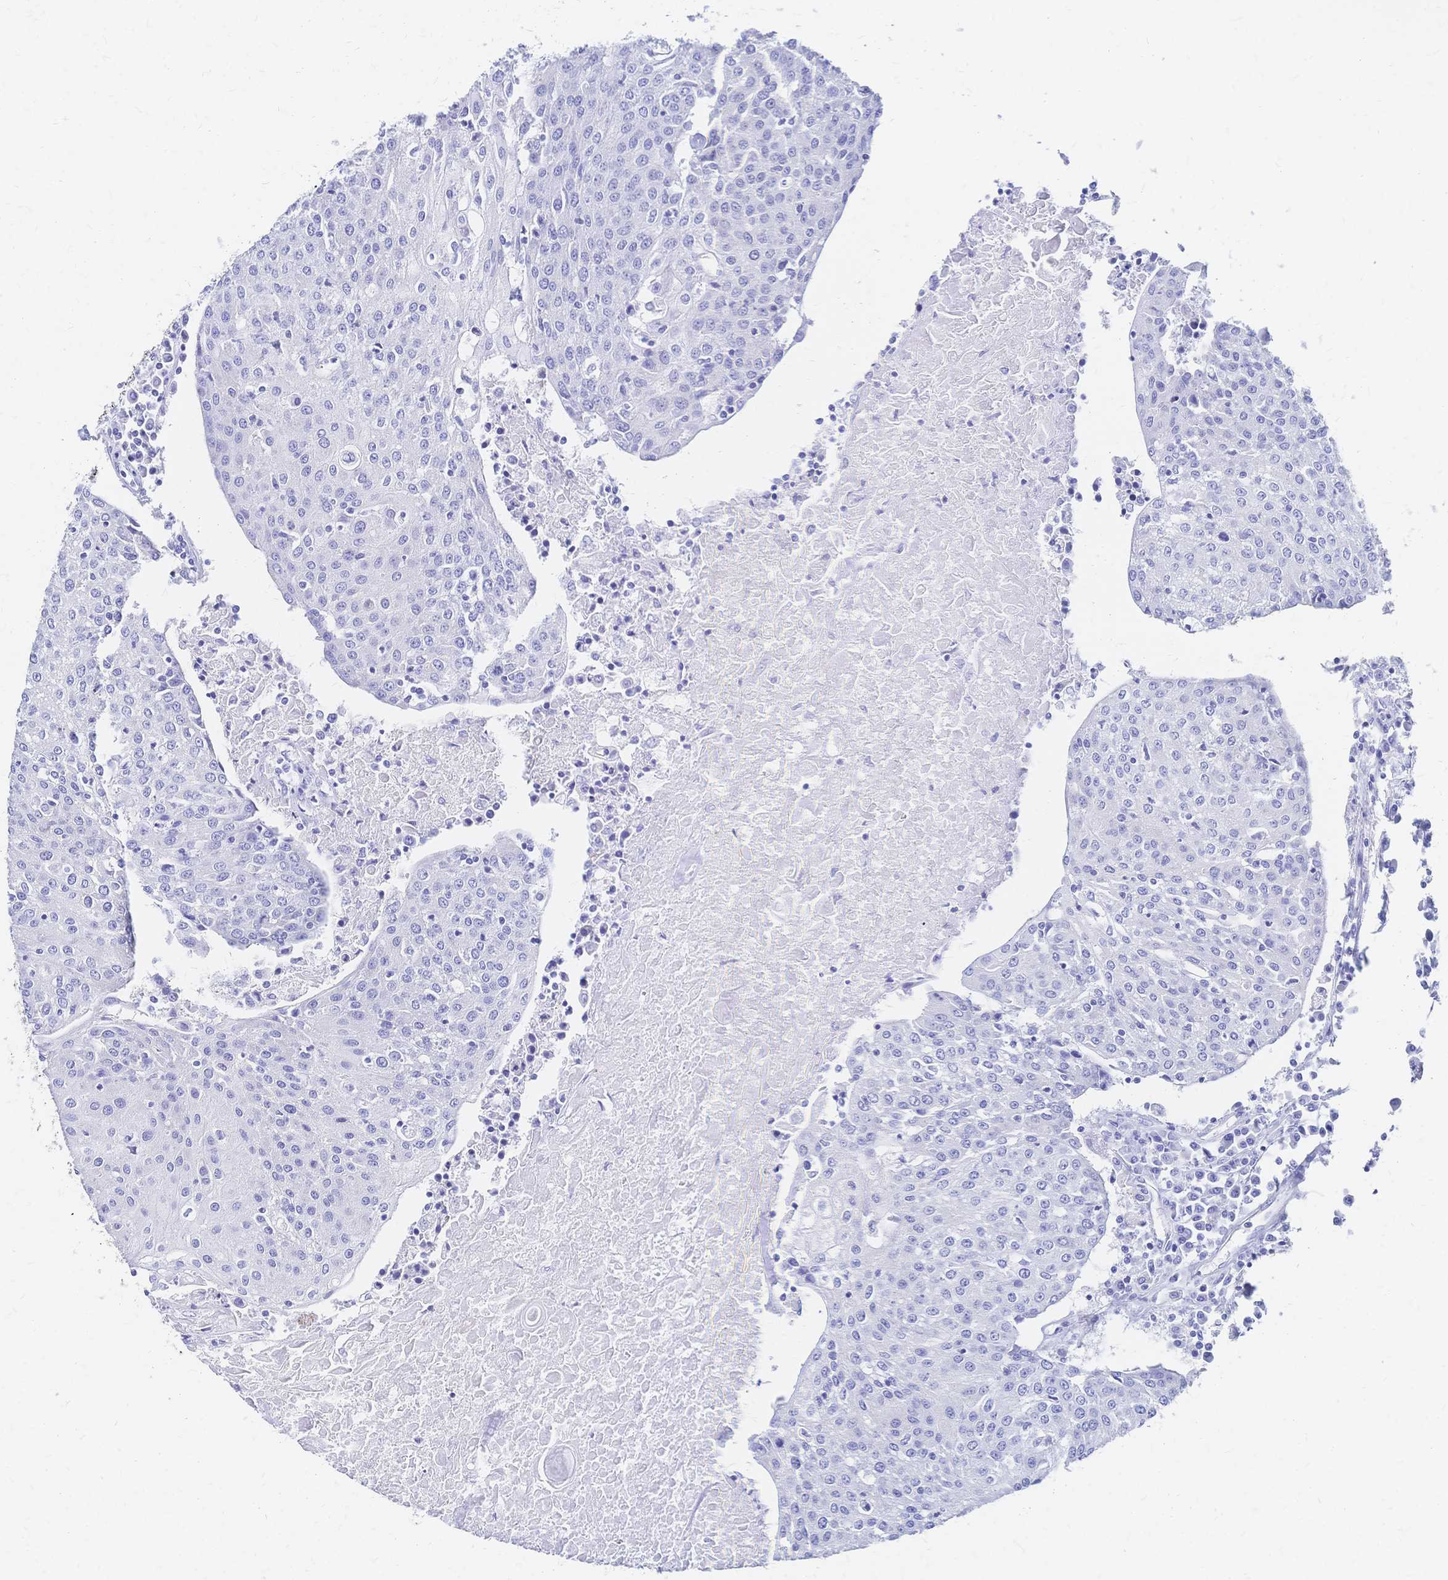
{"staining": {"intensity": "negative", "quantity": "none", "location": "none"}, "tissue": "urothelial cancer", "cell_type": "Tumor cells", "image_type": "cancer", "snomed": [{"axis": "morphology", "description": "Urothelial carcinoma, High grade"}, {"axis": "topography", "description": "Urinary bladder"}], "caption": "This is an immunohistochemistry micrograph of human high-grade urothelial carcinoma. There is no expression in tumor cells.", "gene": "SLC5A1", "patient": {"sex": "female", "age": 85}}